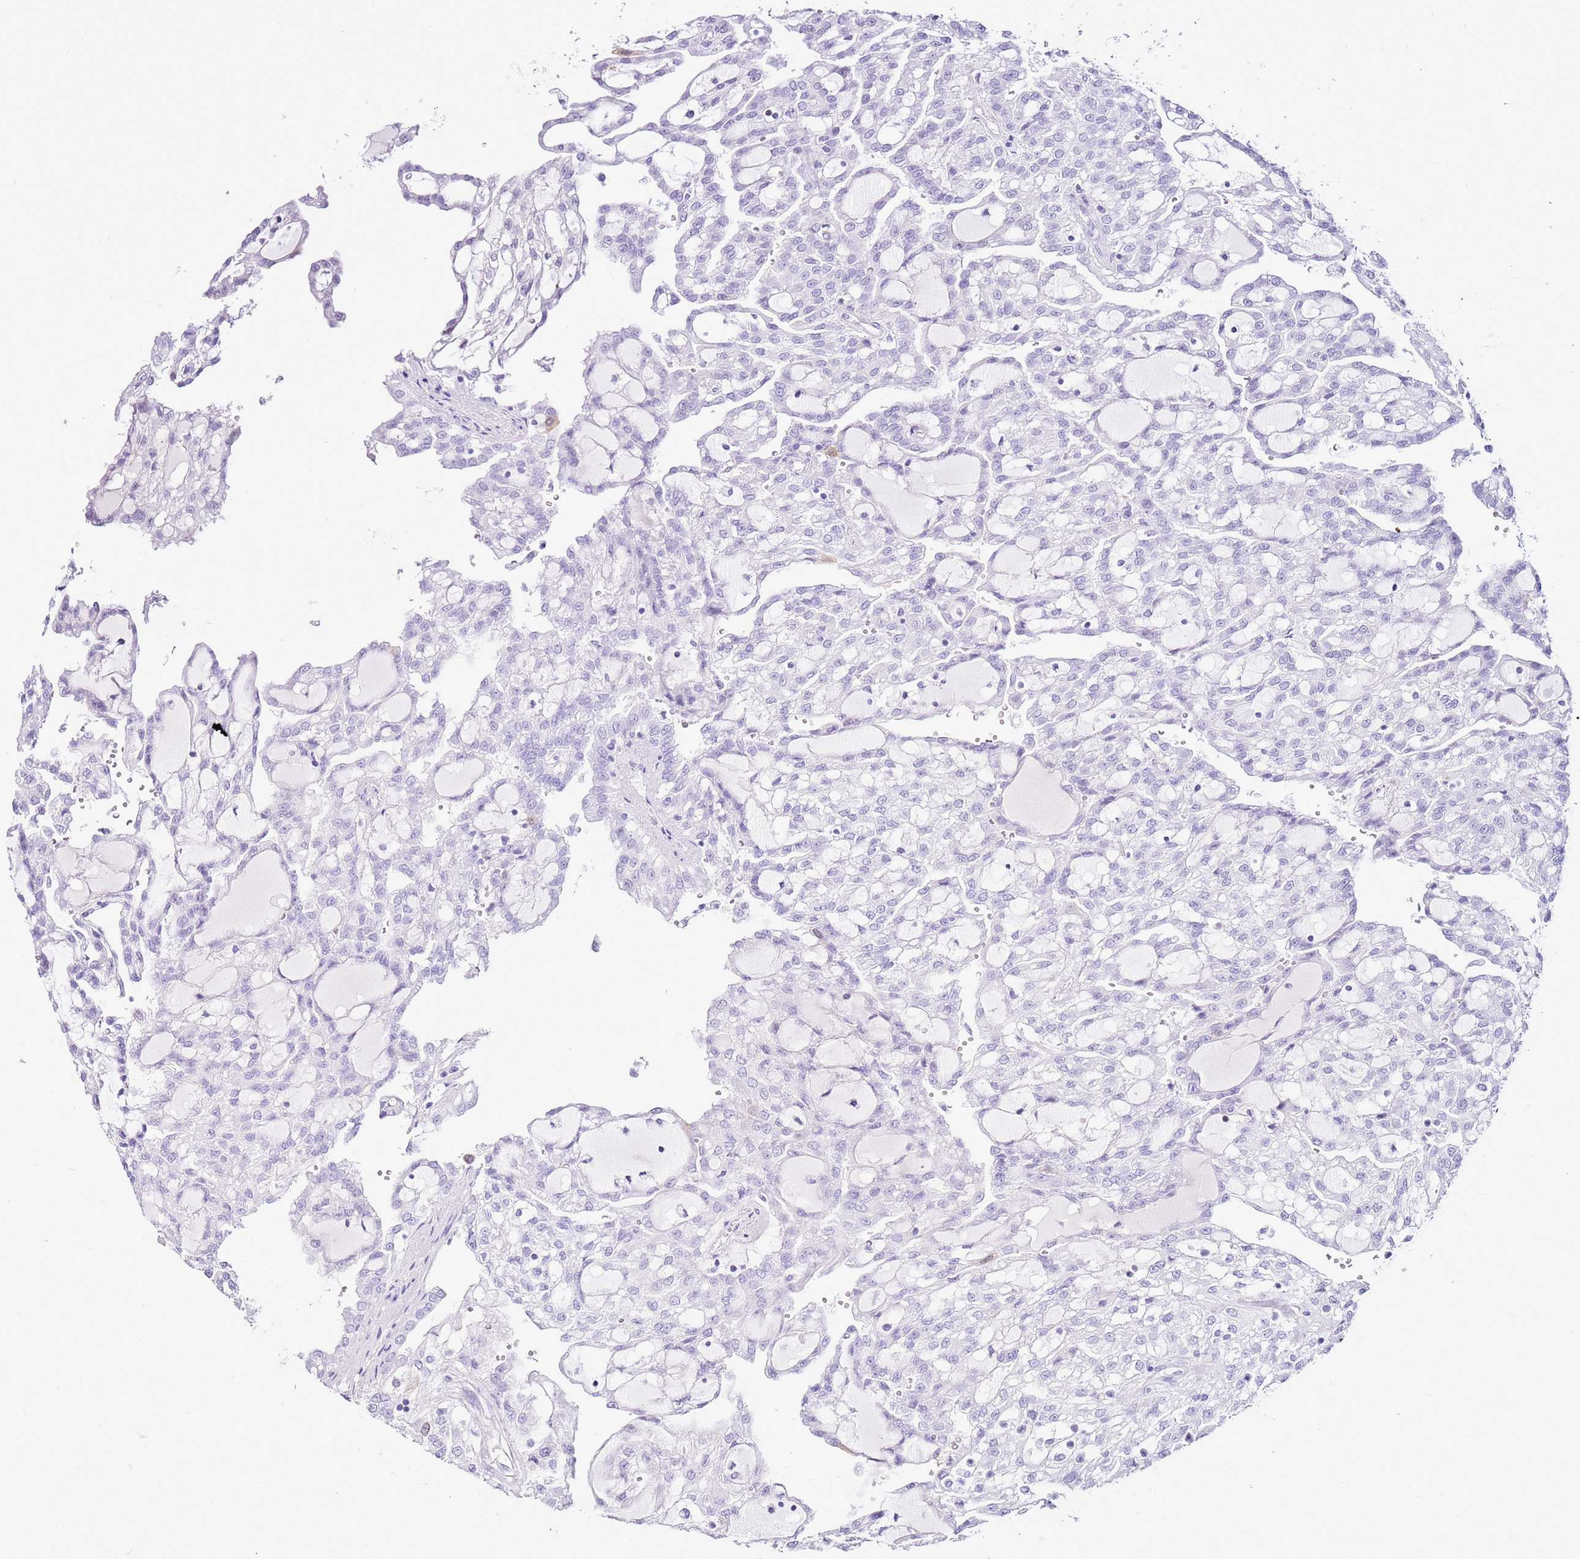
{"staining": {"intensity": "negative", "quantity": "none", "location": "none"}, "tissue": "renal cancer", "cell_type": "Tumor cells", "image_type": "cancer", "snomed": [{"axis": "morphology", "description": "Adenocarcinoma, NOS"}, {"axis": "topography", "description": "Kidney"}], "caption": "Immunohistochemistry of human renal cancer (adenocarcinoma) shows no expression in tumor cells. (DAB immunohistochemistry (IHC), high magnification).", "gene": "SPC25", "patient": {"sex": "male", "age": 63}}